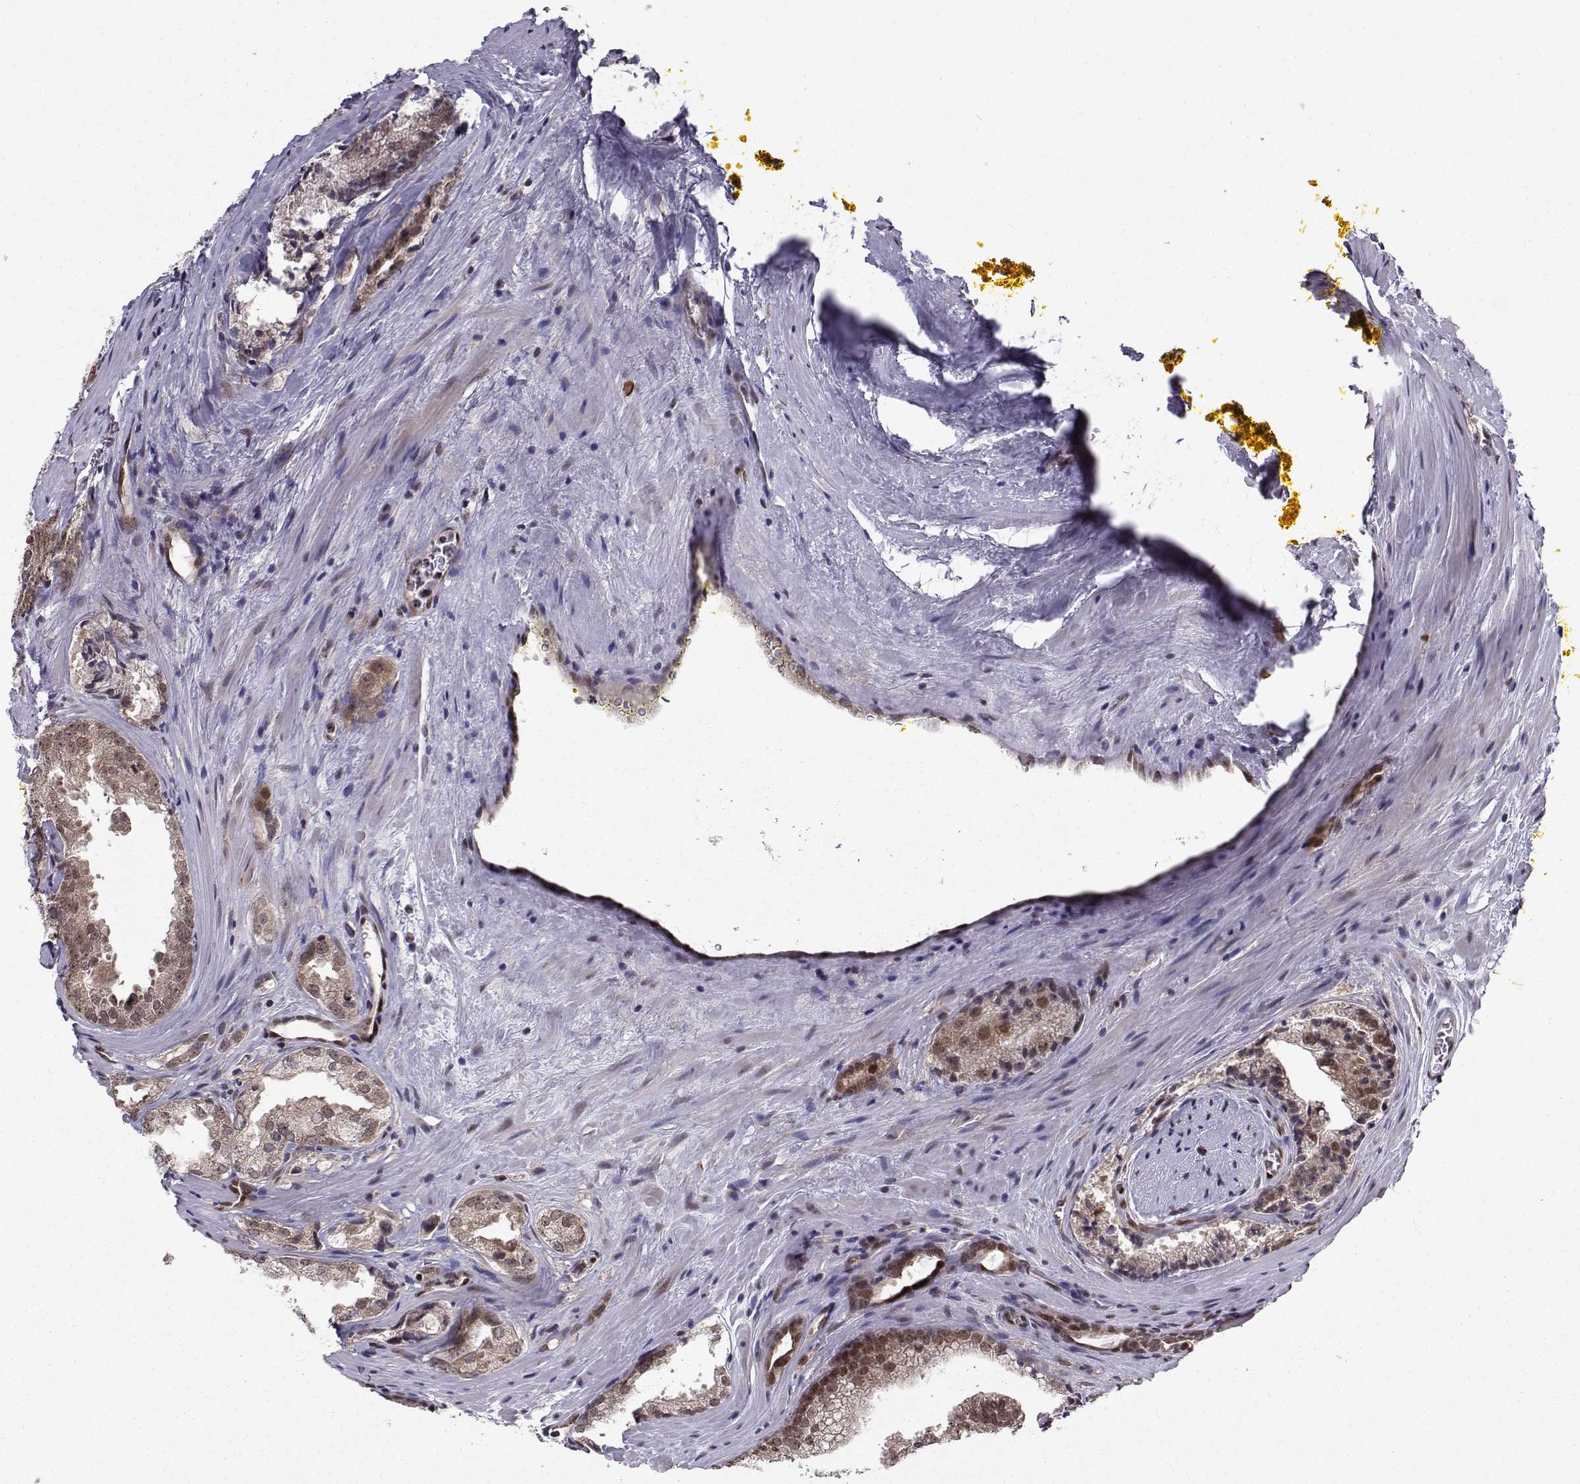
{"staining": {"intensity": "weak", "quantity": ">75%", "location": "cytoplasmic/membranous"}, "tissue": "prostate cancer", "cell_type": "Tumor cells", "image_type": "cancer", "snomed": [{"axis": "morphology", "description": "Adenocarcinoma, NOS"}, {"axis": "morphology", "description": "Adenocarcinoma, High grade"}, {"axis": "topography", "description": "Prostate"}], "caption": "Weak cytoplasmic/membranous protein staining is seen in about >75% of tumor cells in prostate cancer.", "gene": "PKN2", "patient": {"sex": "male", "age": 70}}